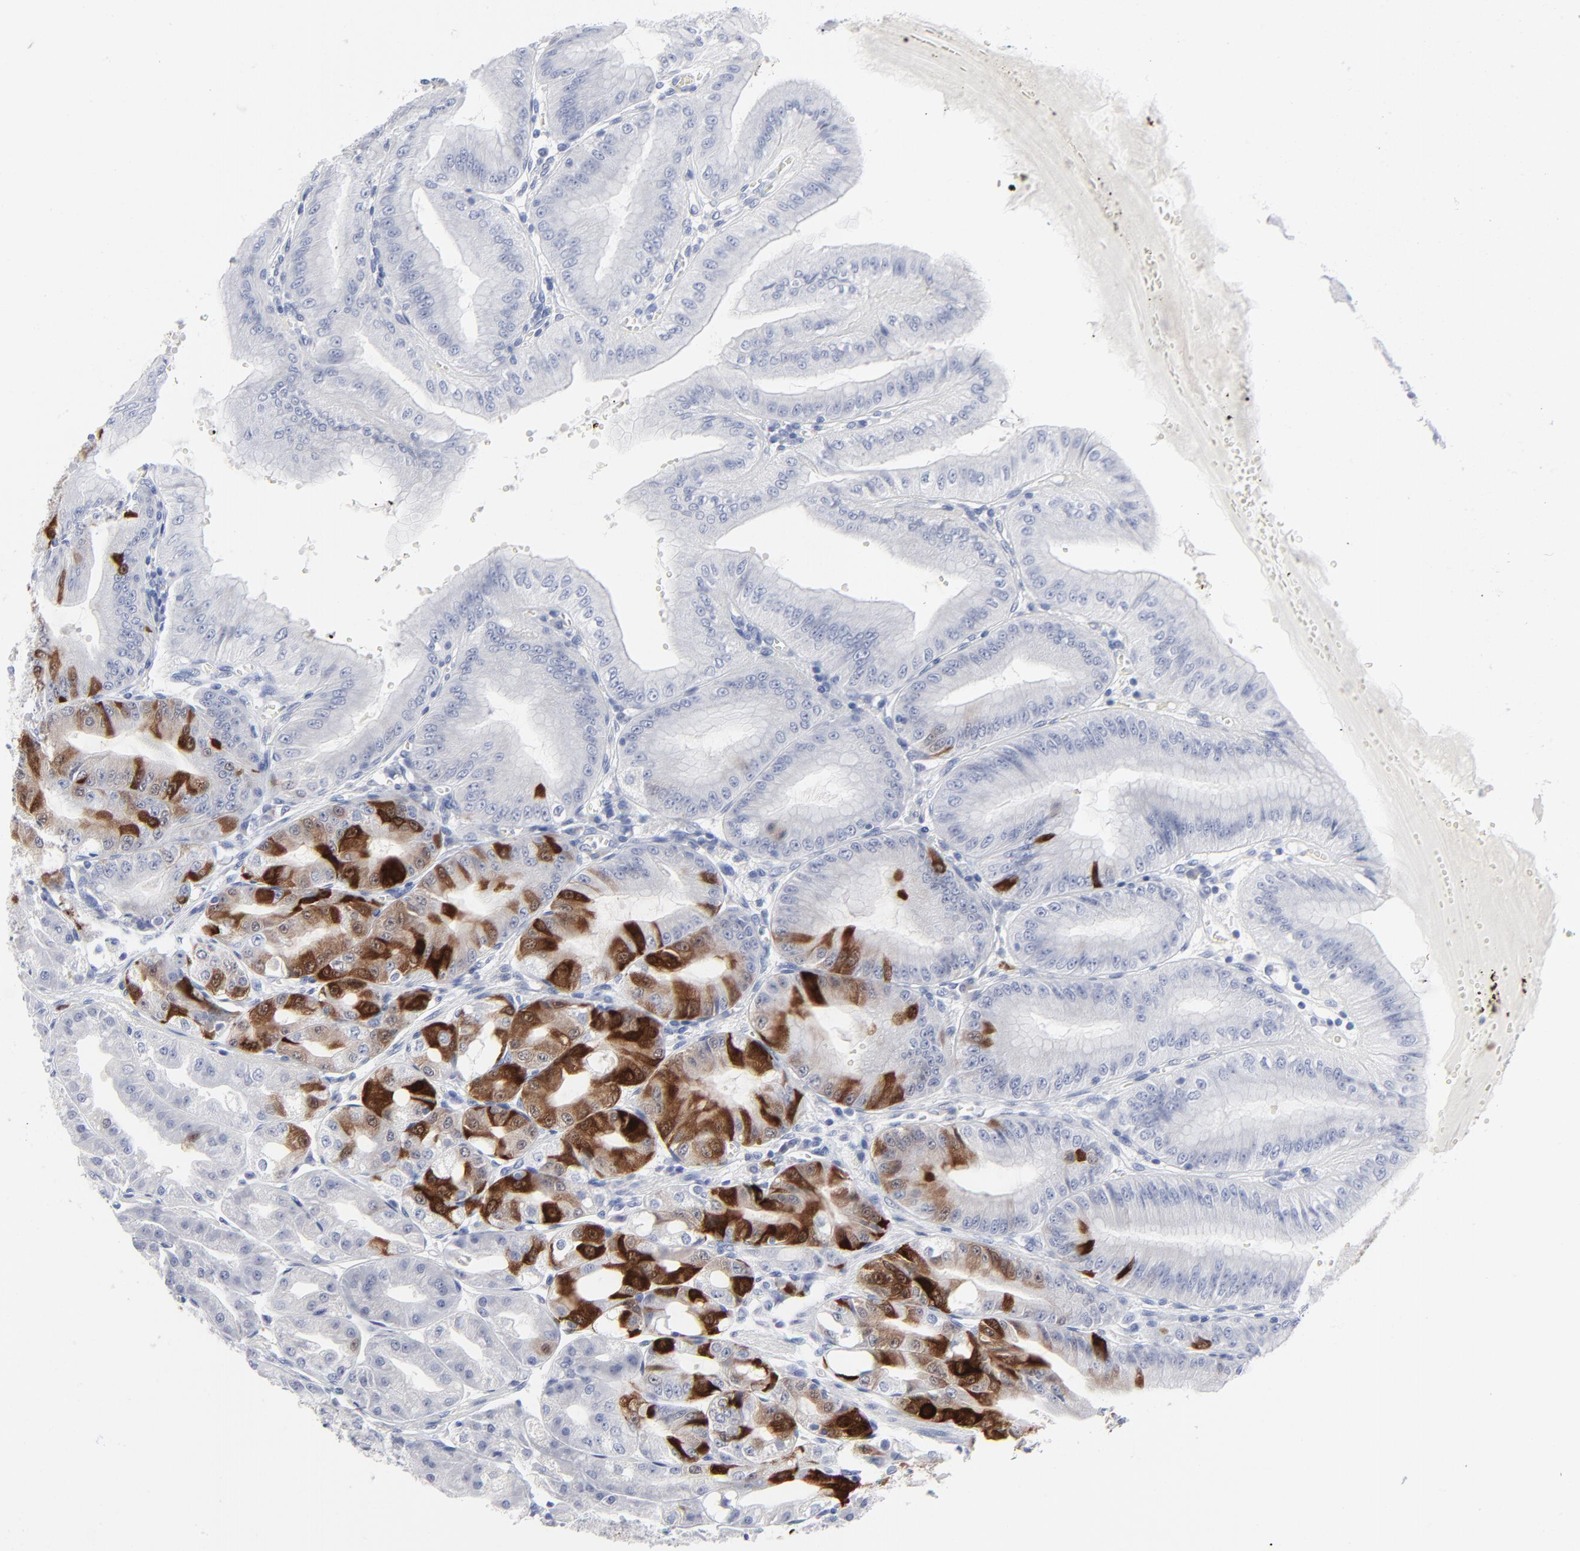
{"staining": {"intensity": "strong", "quantity": "<25%", "location": "cytoplasmic/membranous,nuclear"}, "tissue": "stomach", "cell_type": "Glandular cells", "image_type": "normal", "snomed": [{"axis": "morphology", "description": "Normal tissue, NOS"}, {"axis": "topography", "description": "Stomach, lower"}], "caption": "Protein staining of benign stomach shows strong cytoplasmic/membranous,nuclear expression in approximately <25% of glandular cells.", "gene": "CDK1", "patient": {"sex": "male", "age": 71}}